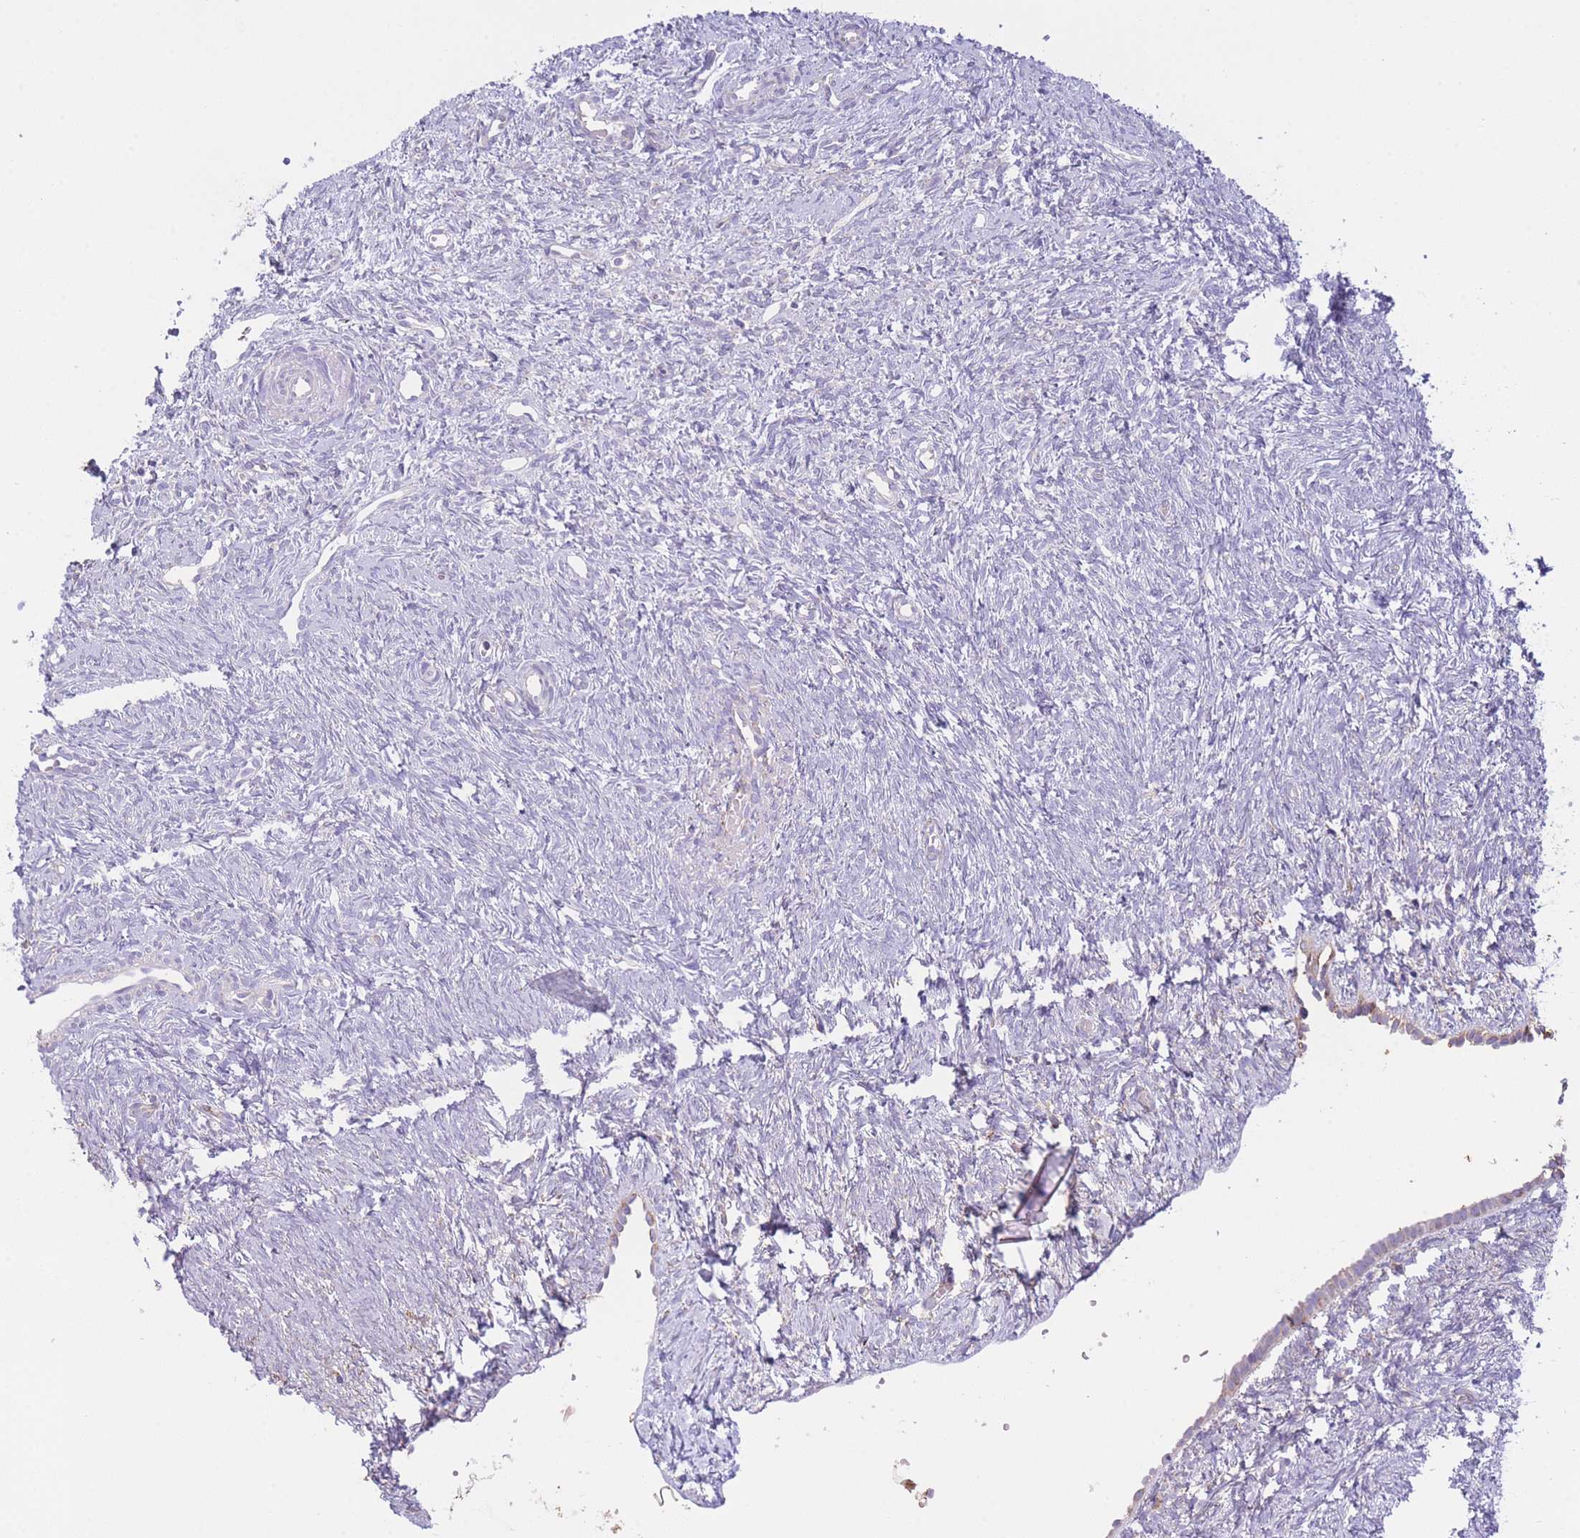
{"staining": {"intensity": "negative", "quantity": "none", "location": "none"}, "tissue": "ovary", "cell_type": "Ovarian stroma cells", "image_type": "normal", "snomed": [{"axis": "morphology", "description": "Normal tissue, NOS"}, {"axis": "topography", "description": "Ovary"}], "caption": "IHC histopathology image of normal ovary: human ovary stained with DAB (3,3'-diaminobenzidine) shows no significant protein staining in ovarian stroma cells.", "gene": "CENPM", "patient": {"sex": "female", "age": 51}}